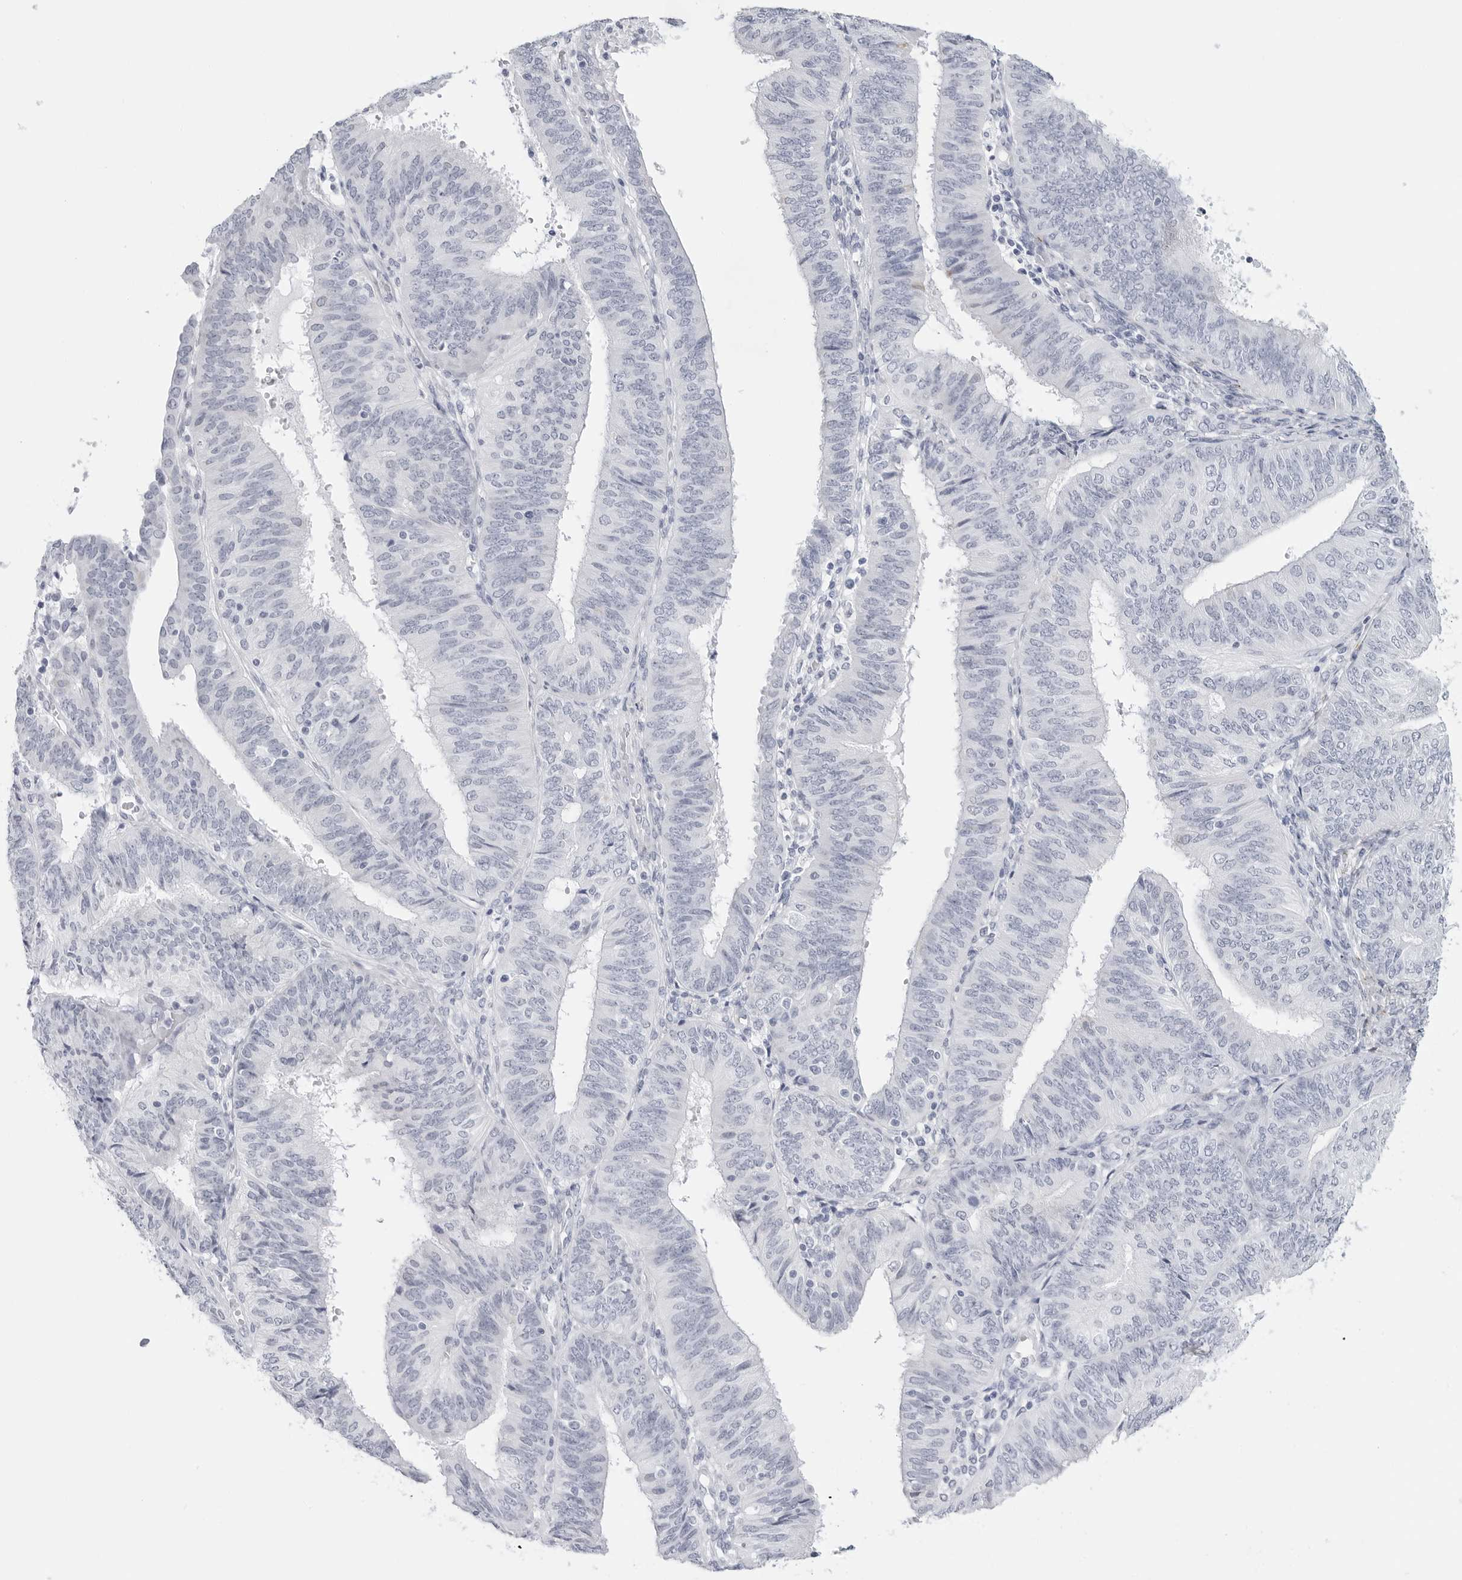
{"staining": {"intensity": "negative", "quantity": "none", "location": "none"}, "tissue": "endometrial cancer", "cell_type": "Tumor cells", "image_type": "cancer", "snomed": [{"axis": "morphology", "description": "Adenocarcinoma, NOS"}, {"axis": "topography", "description": "Endometrium"}], "caption": "A histopathology image of human endometrial adenocarcinoma is negative for staining in tumor cells.", "gene": "HSPB7", "patient": {"sex": "female", "age": 58}}